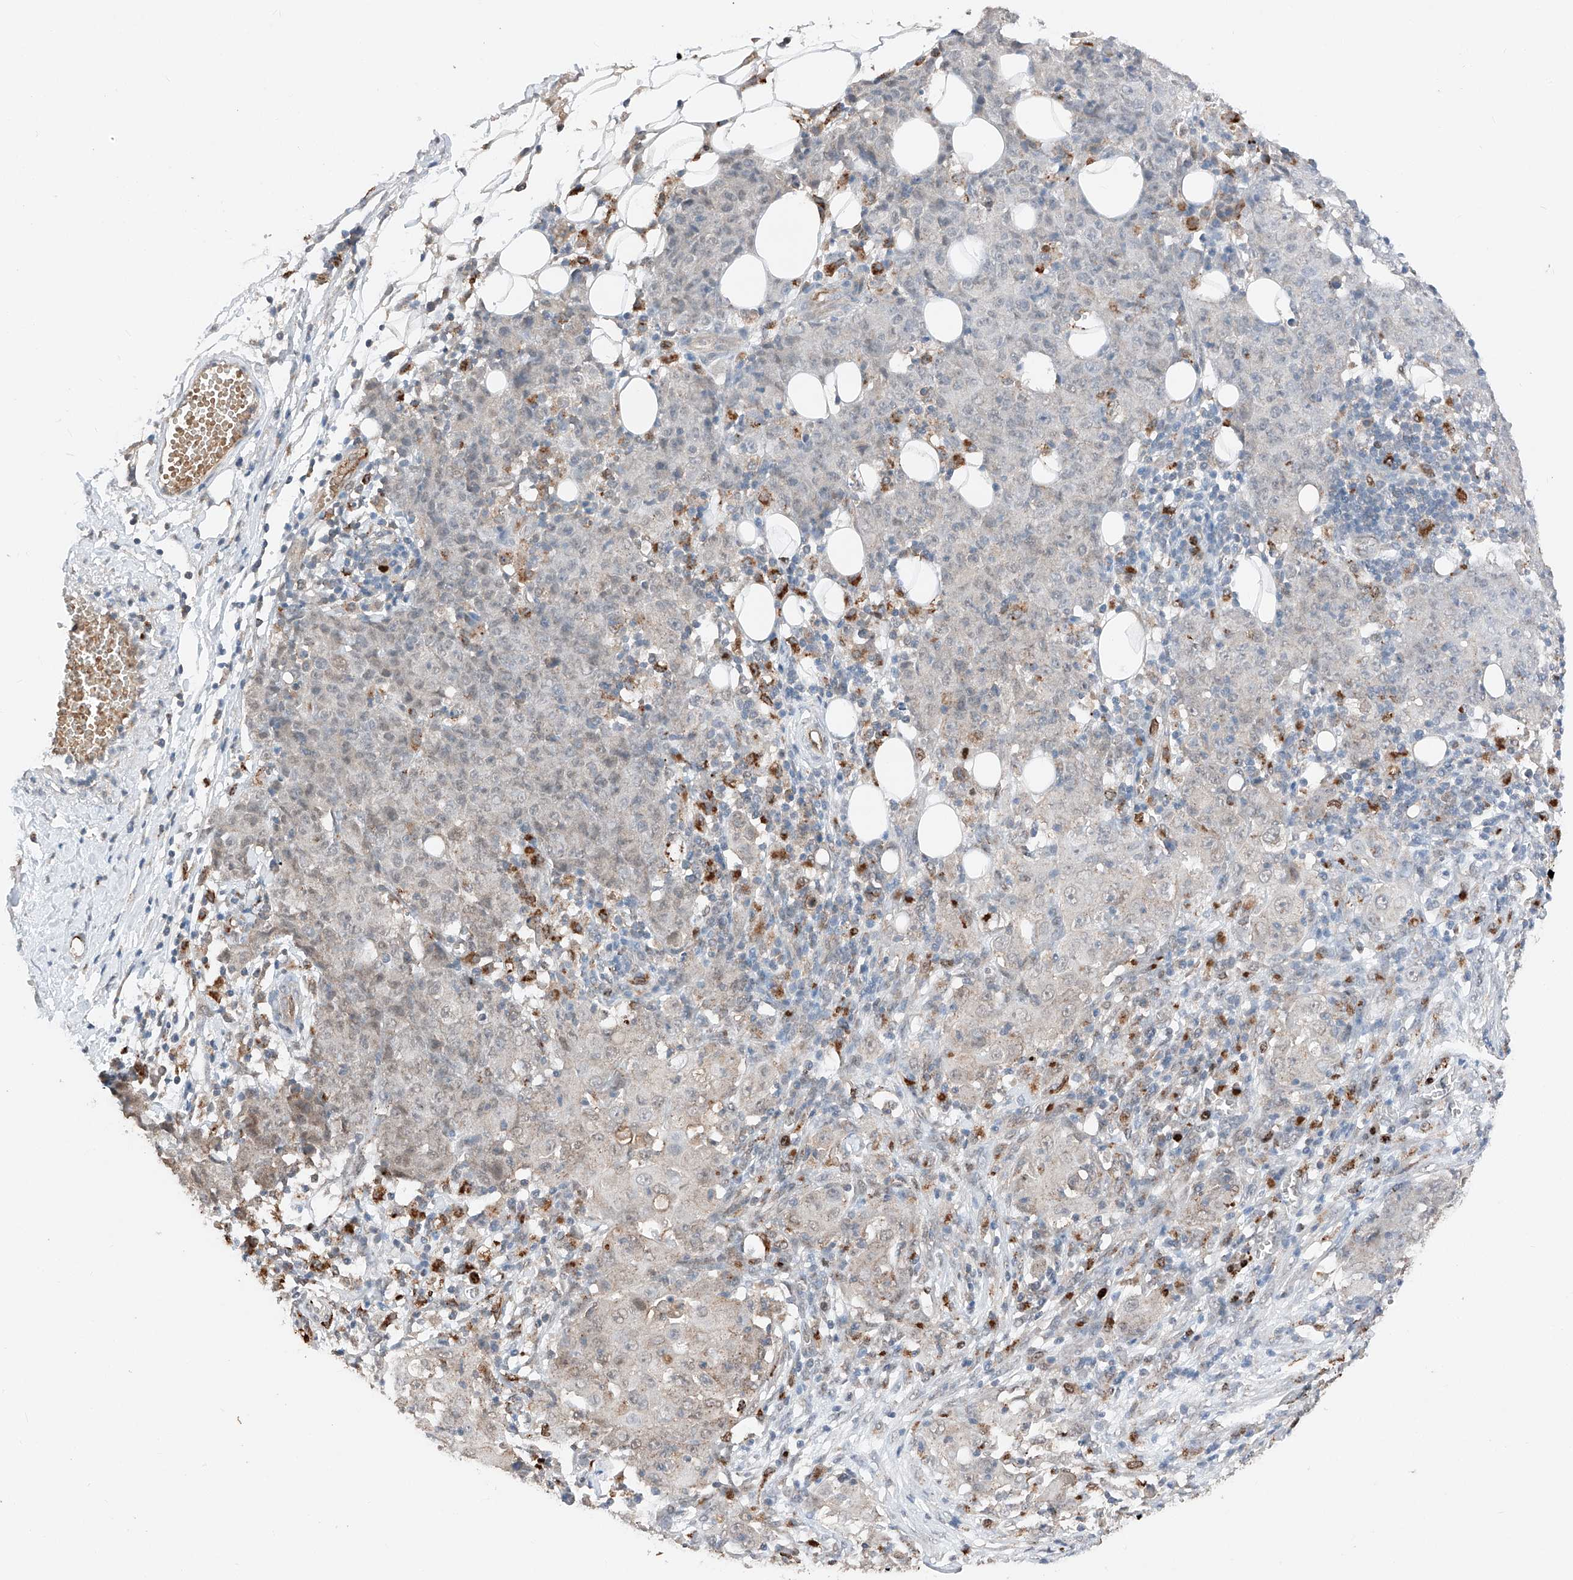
{"staining": {"intensity": "negative", "quantity": "none", "location": "none"}, "tissue": "ovarian cancer", "cell_type": "Tumor cells", "image_type": "cancer", "snomed": [{"axis": "morphology", "description": "Carcinoma, endometroid"}, {"axis": "topography", "description": "Ovary"}], "caption": "Ovarian cancer (endometroid carcinoma) was stained to show a protein in brown. There is no significant expression in tumor cells. (Brightfield microscopy of DAB IHC at high magnification).", "gene": "TBX4", "patient": {"sex": "female", "age": 42}}